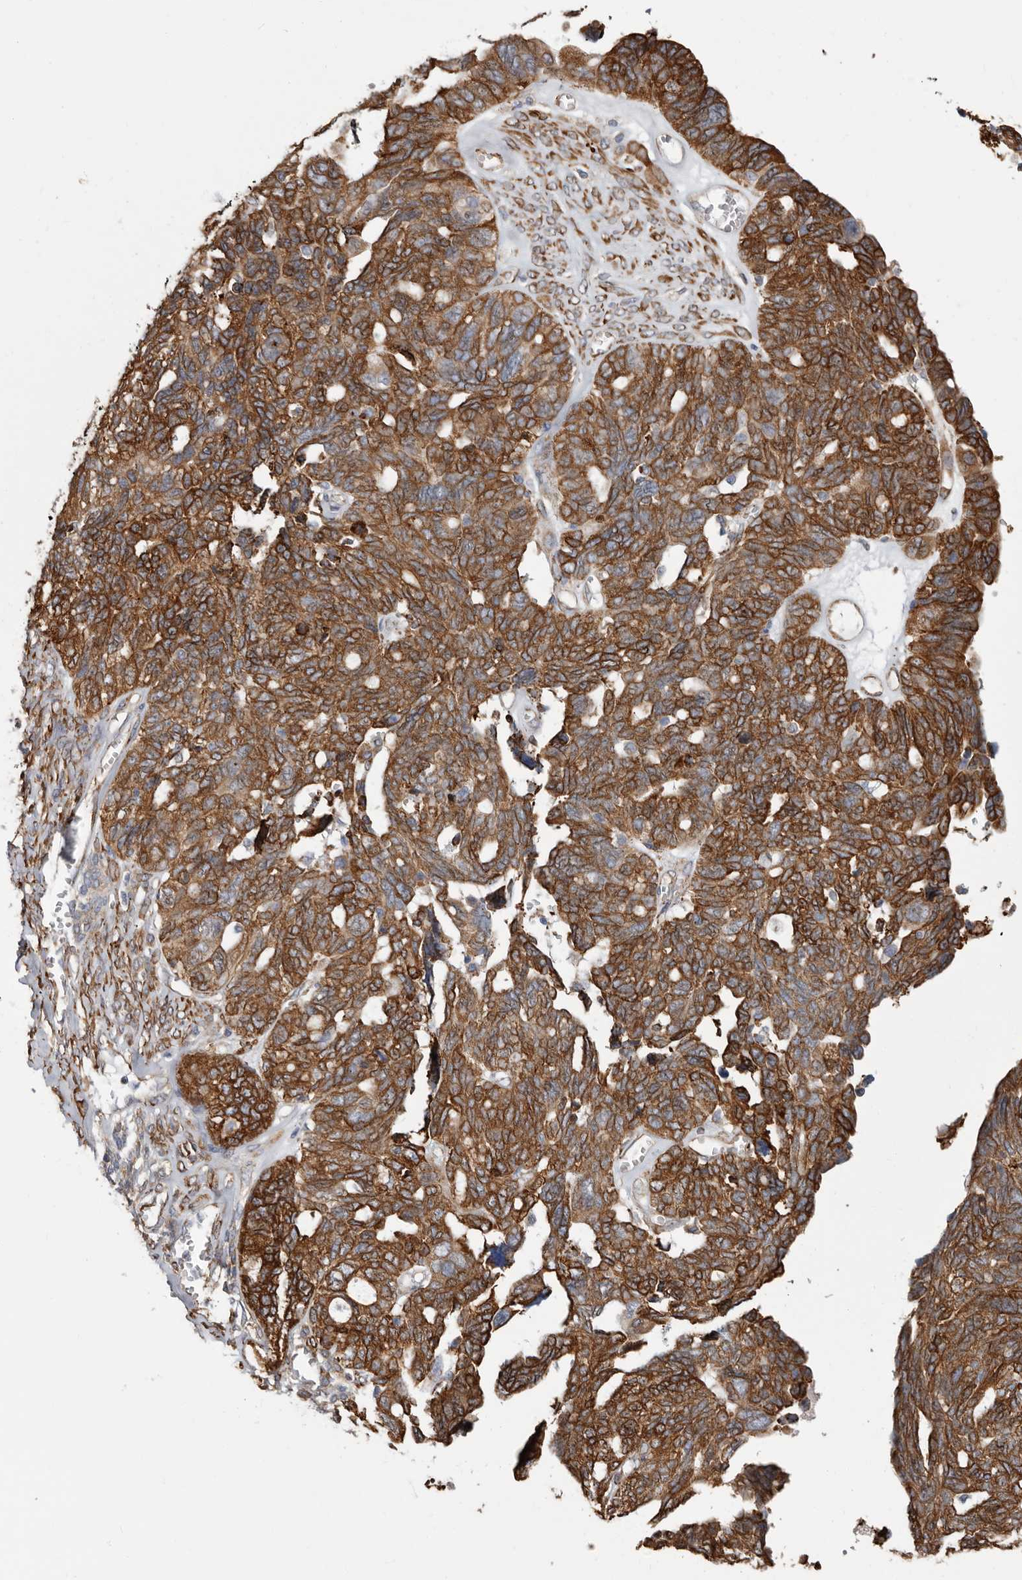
{"staining": {"intensity": "strong", "quantity": ">75%", "location": "cytoplasmic/membranous"}, "tissue": "ovarian cancer", "cell_type": "Tumor cells", "image_type": "cancer", "snomed": [{"axis": "morphology", "description": "Cystadenocarcinoma, serous, NOS"}, {"axis": "topography", "description": "Ovary"}], "caption": "Tumor cells demonstrate high levels of strong cytoplasmic/membranous expression in approximately >75% of cells in ovarian serous cystadenocarcinoma. The staining was performed using DAB (3,3'-diaminobenzidine), with brown indicating positive protein expression. Nuclei are stained blue with hematoxylin.", "gene": "SEMA3E", "patient": {"sex": "female", "age": 79}}